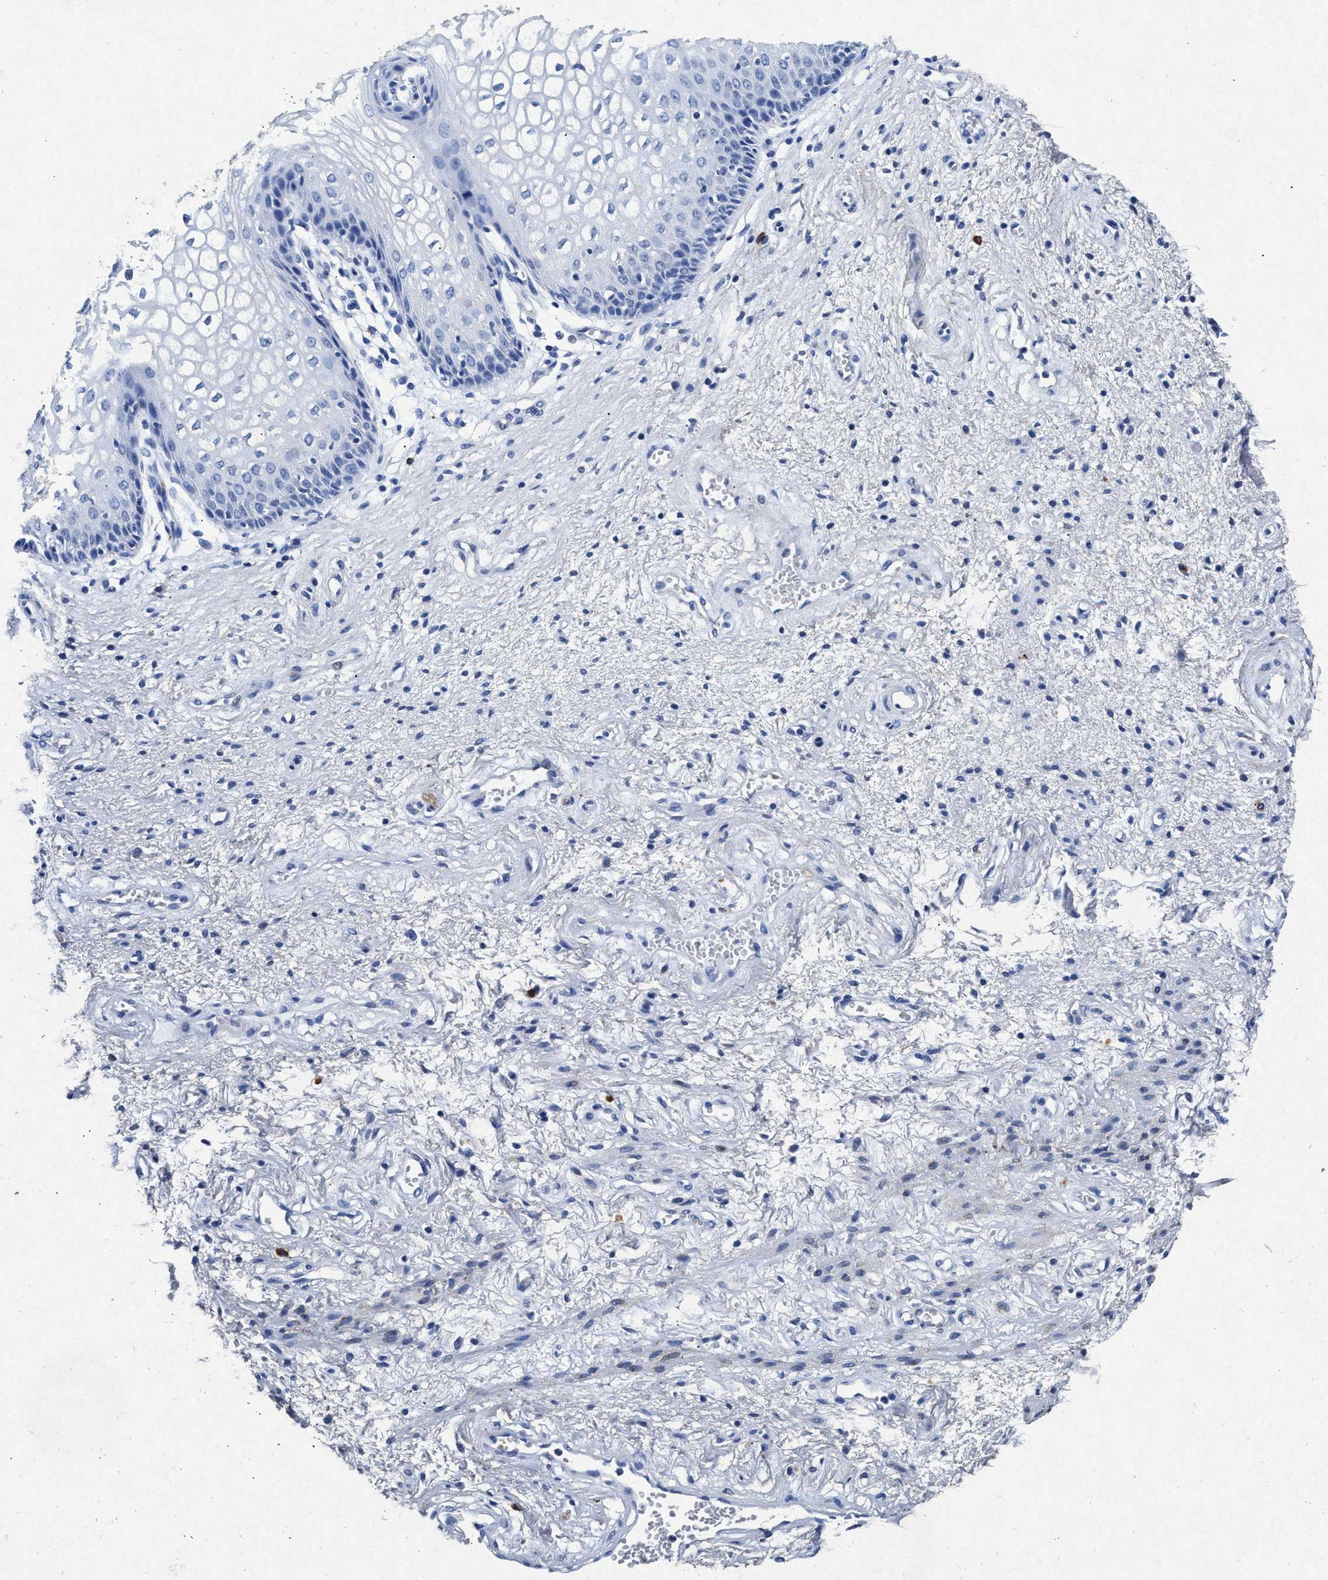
{"staining": {"intensity": "negative", "quantity": "none", "location": "none"}, "tissue": "vagina", "cell_type": "Squamous epithelial cells", "image_type": "normal", "snomed": [{"axis": "morphology", "description": "Normal tissue, NOS"}, {"axis": "topography", "description": "Vagina"}], "caption": "Benign vagina was stained to show a protein in brown. There is no significant positivity in squamous epithelial cells.", "gene": "MAP6", "patient": {"sex": "female", "age": 34}}